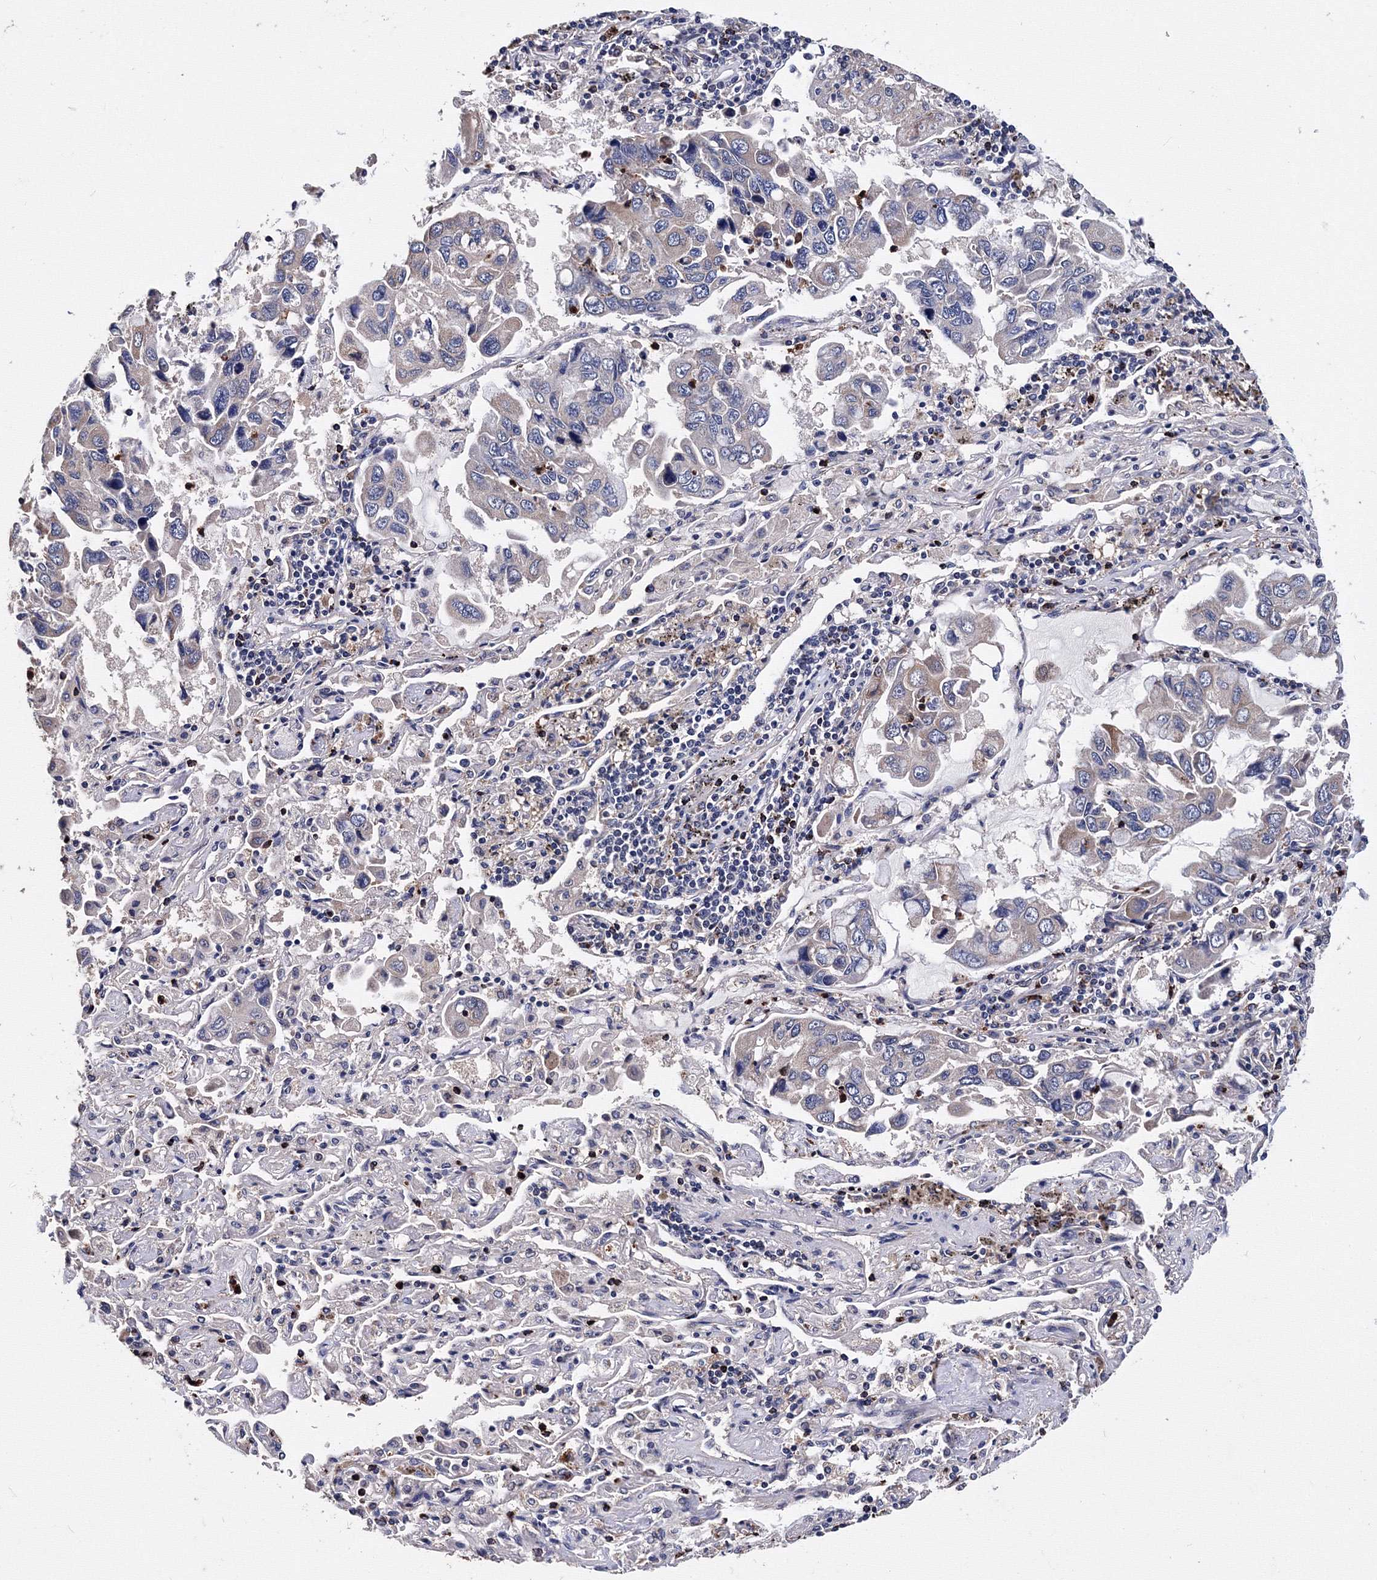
{"staining": {"intensity": "weak", "quantity": "25%-75%", "location": "cytoplasmic/membranous"}, "tissue": "lung cancer", "cell_type": "Tumor cells", "image_type": "cancer", "snomed": [{"axis": "morphology", "description": "Adenocarcinoma, NOS"}, {"axis": "topography", "description": "Lung"}], "caption": "Weak cytoplasmic/membranous staining is present in about 25%-75% of tumor cells in adenocarcinoma (lung).", "gene": "PHYKPL", "patient": {"sex": "male", "age": 64}}